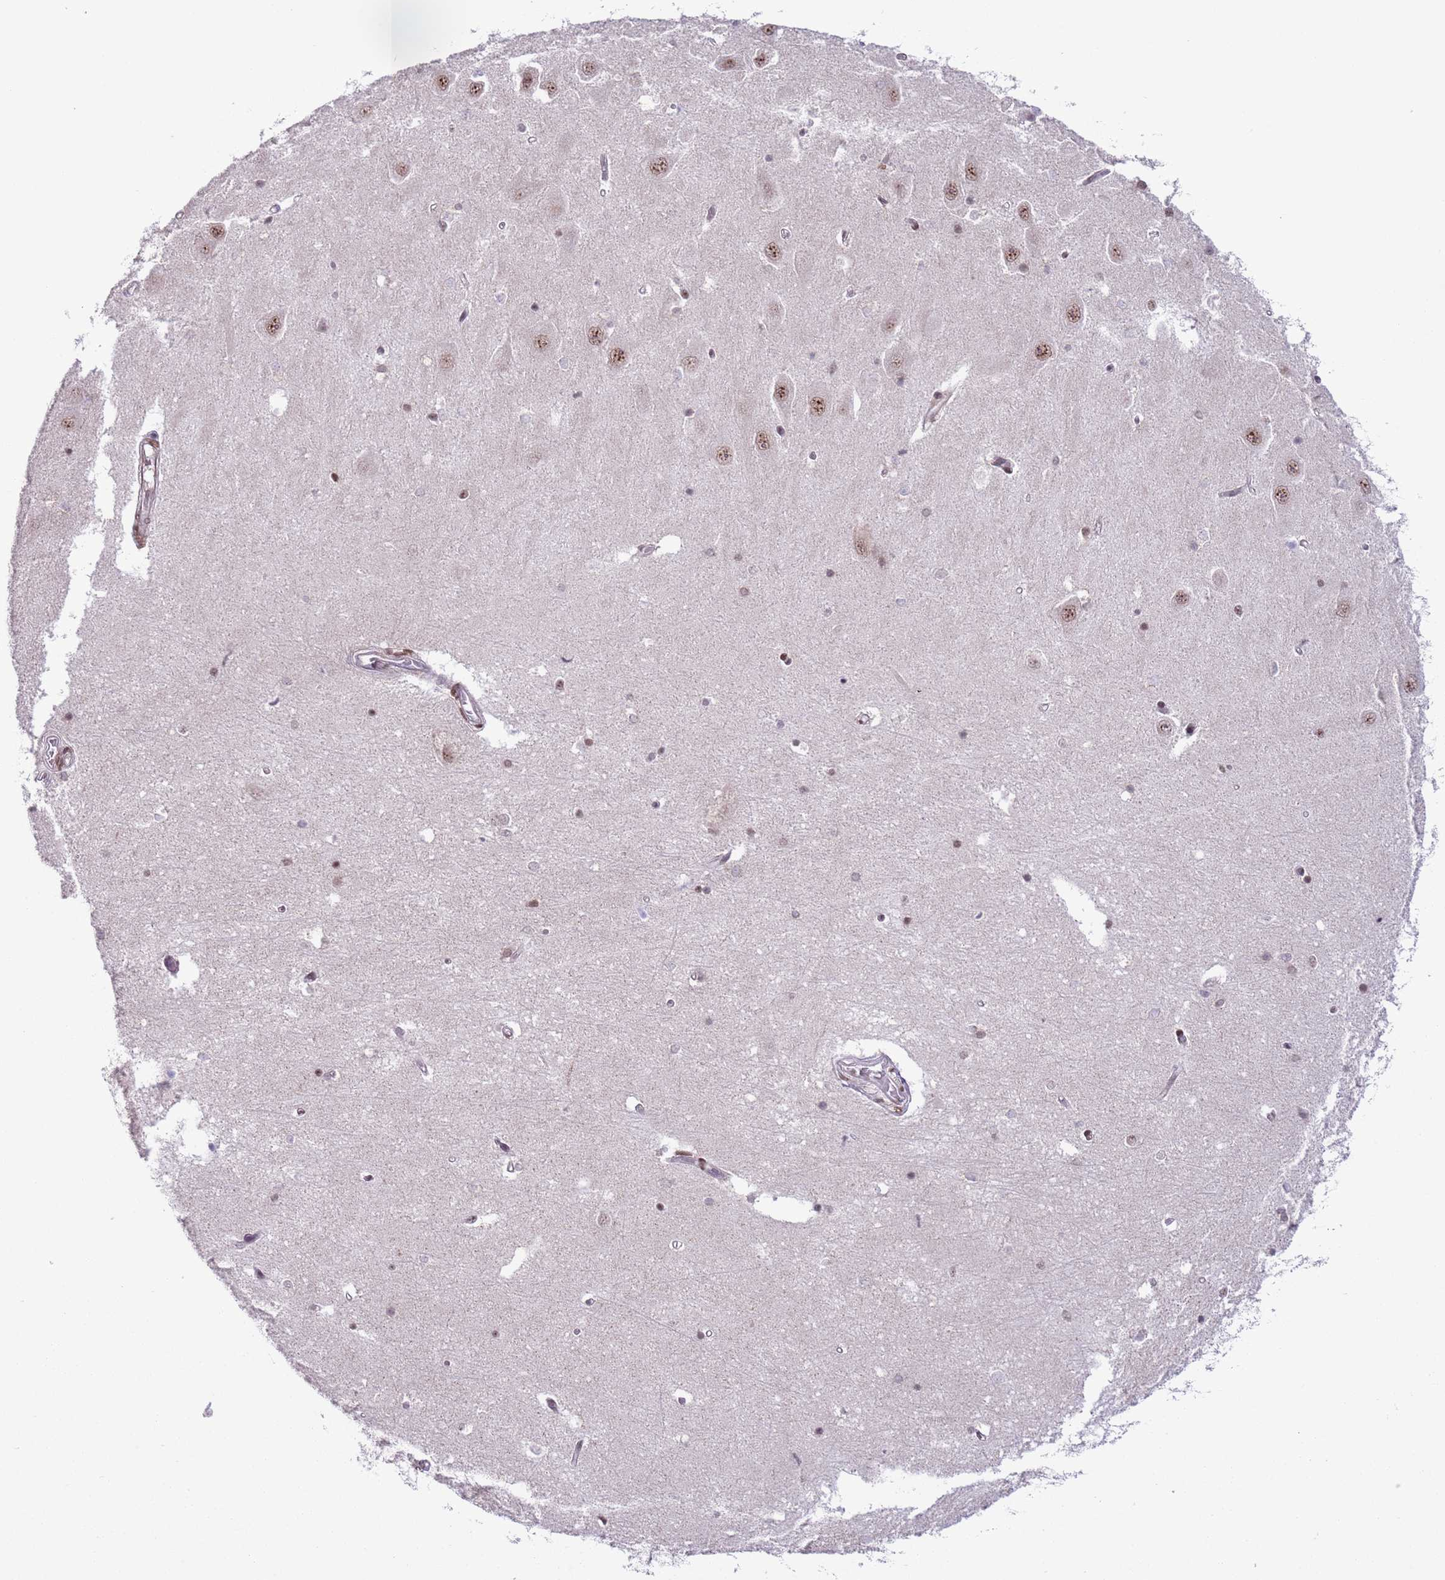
{"staining": {"intensity": "negative", "quantity": "none", "location": "none"}, "tissue": "hippocampus", "cell_type": "Glial cells", "image_type": "normal", "snomed": [{"axis": "morphology", "description": "Normal tissue, NOS"}, {"axis": "topography", "description": "Hippocampus"}], "caption": "This is a photomicrograph of IHC staining of normal hippocampus, which shows no staining in glial cells.", "gene": "SIPA1L3", "patient": {"sex": "male", "age": 45}}